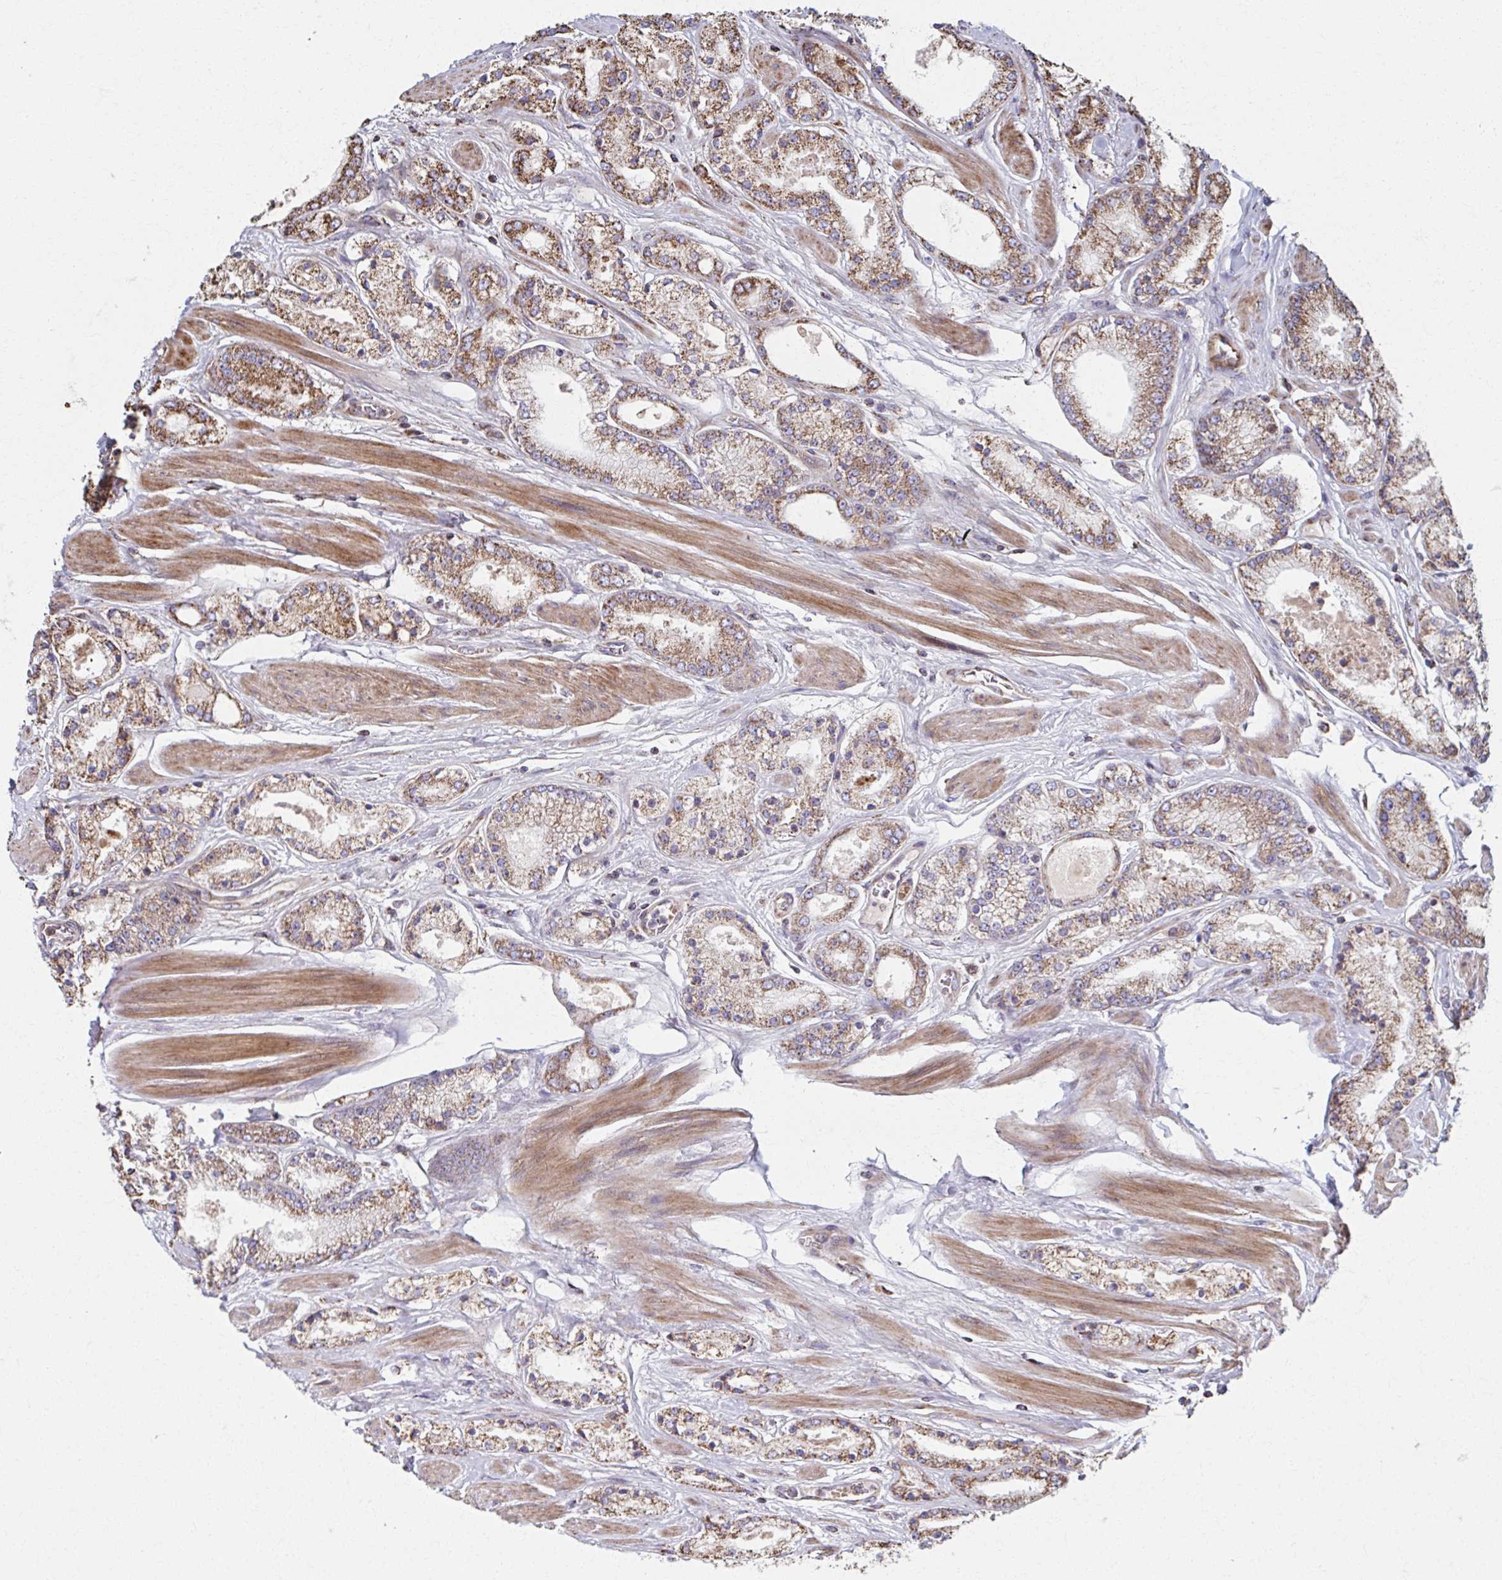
{"staining": {"intensity": "moderate", "quantity": ">75%", "location": "cytoplasmic/membranous"}, "tissue": "prostate cancer", "cell_type": "Tumor cells", "image_type": "cancer", "snomed": [{"axis": "morphology", "description": "Adenocarcinoma, High grade"}, {"axis": "topography", "description": "Prostate"}], "caption": "The histopathology image shows immunohistochemical staining of adenocarcinoma (high-grade) (prostate). There is moderate cytoplasmic/membranous positivity is seen in approximately >75% of tumor cells. Using DAB (brown) and hematoxylin (blue) stains, captured at high magnification using brightfield microscopy.", "gene": "SAT1", "patient": {"sex": "male", "age": 63}}